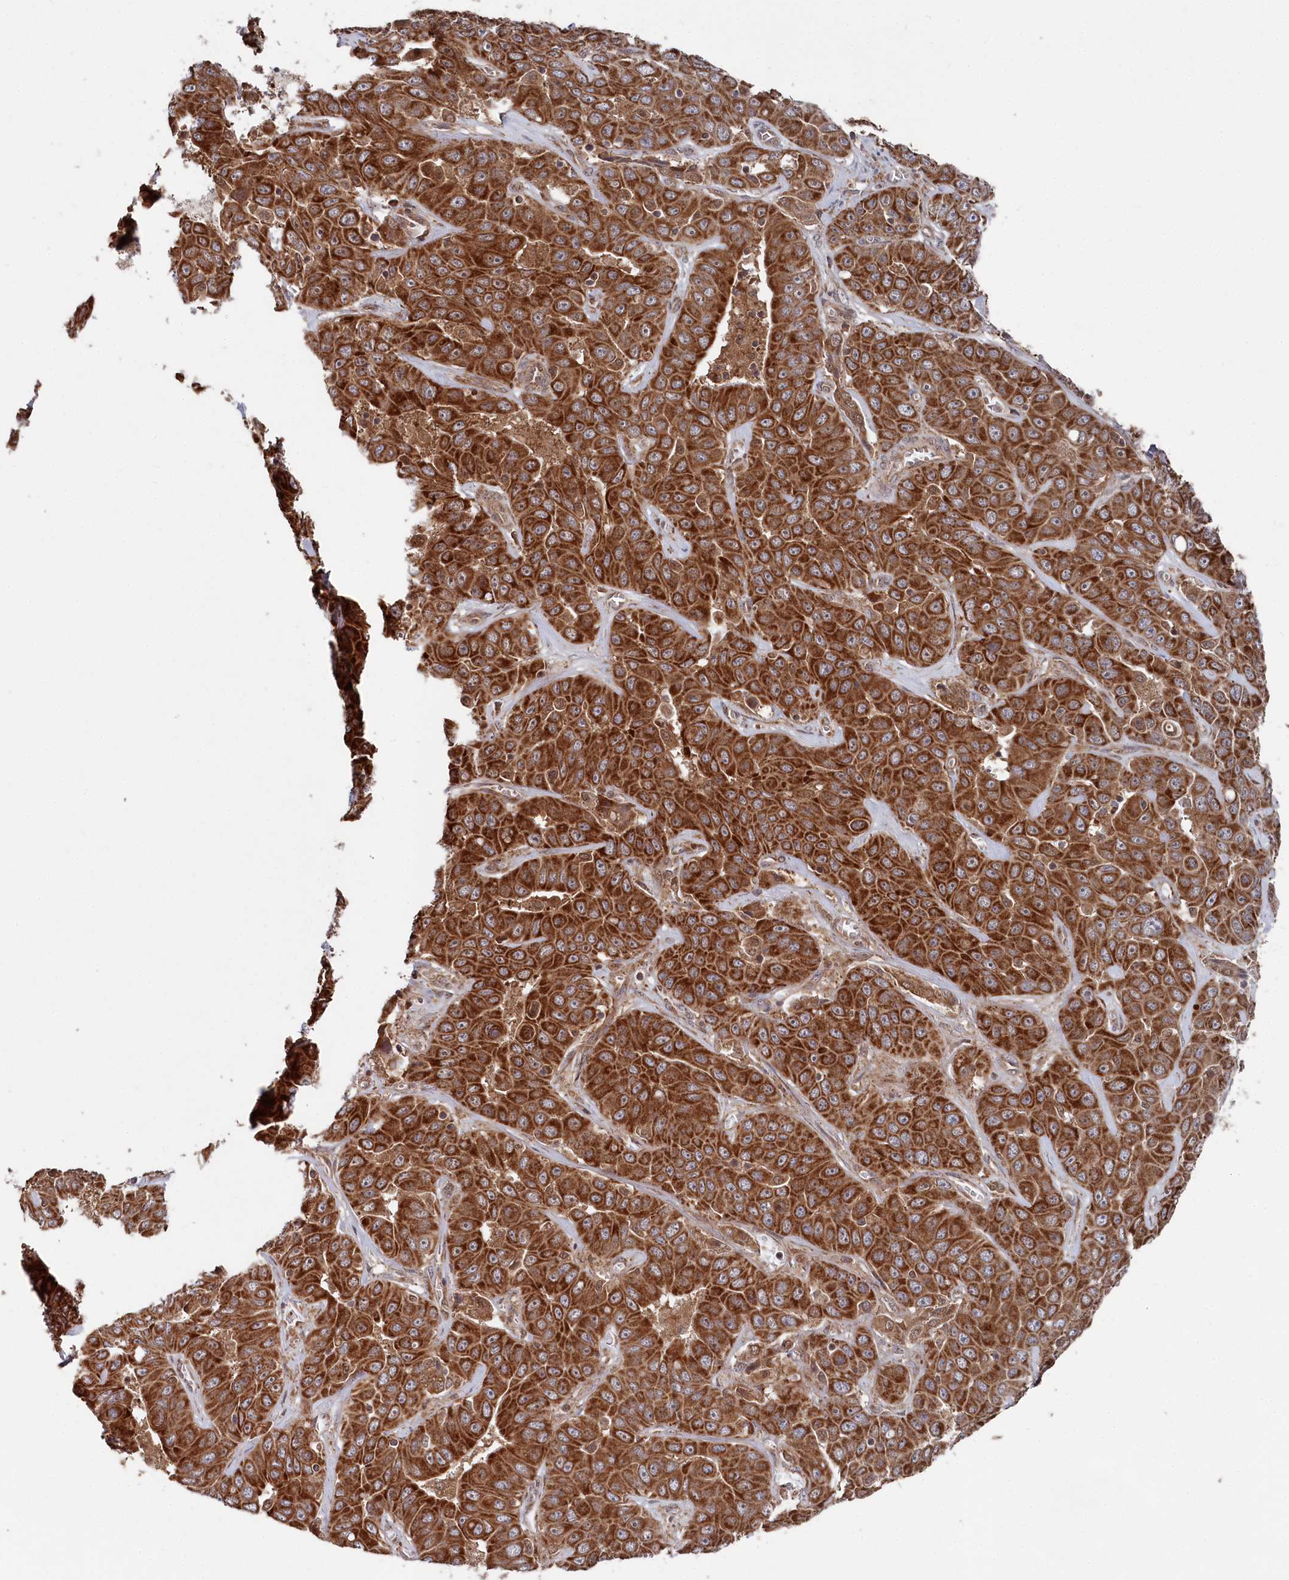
{"staining": {"intensity": "strong", "quantity": ">75%", "location": "cytoplasmic/membranous"}, "tissue": "liver cancer", "cell_type": "Tumor cells", "image_type": "cancer", "snomed": [{"axis": "morphology", "description": "Cholangiocarcinoma"}, {"axis": "topography", "description": "Liver"}], "caption": "Immunohistochemistry of human liver cancer shows high levels of strong cytoplasmic/membranous expression in about >75% of tumor cells.", "gene": "WAPL", "patient": {"sex": "female", "age": 52}}